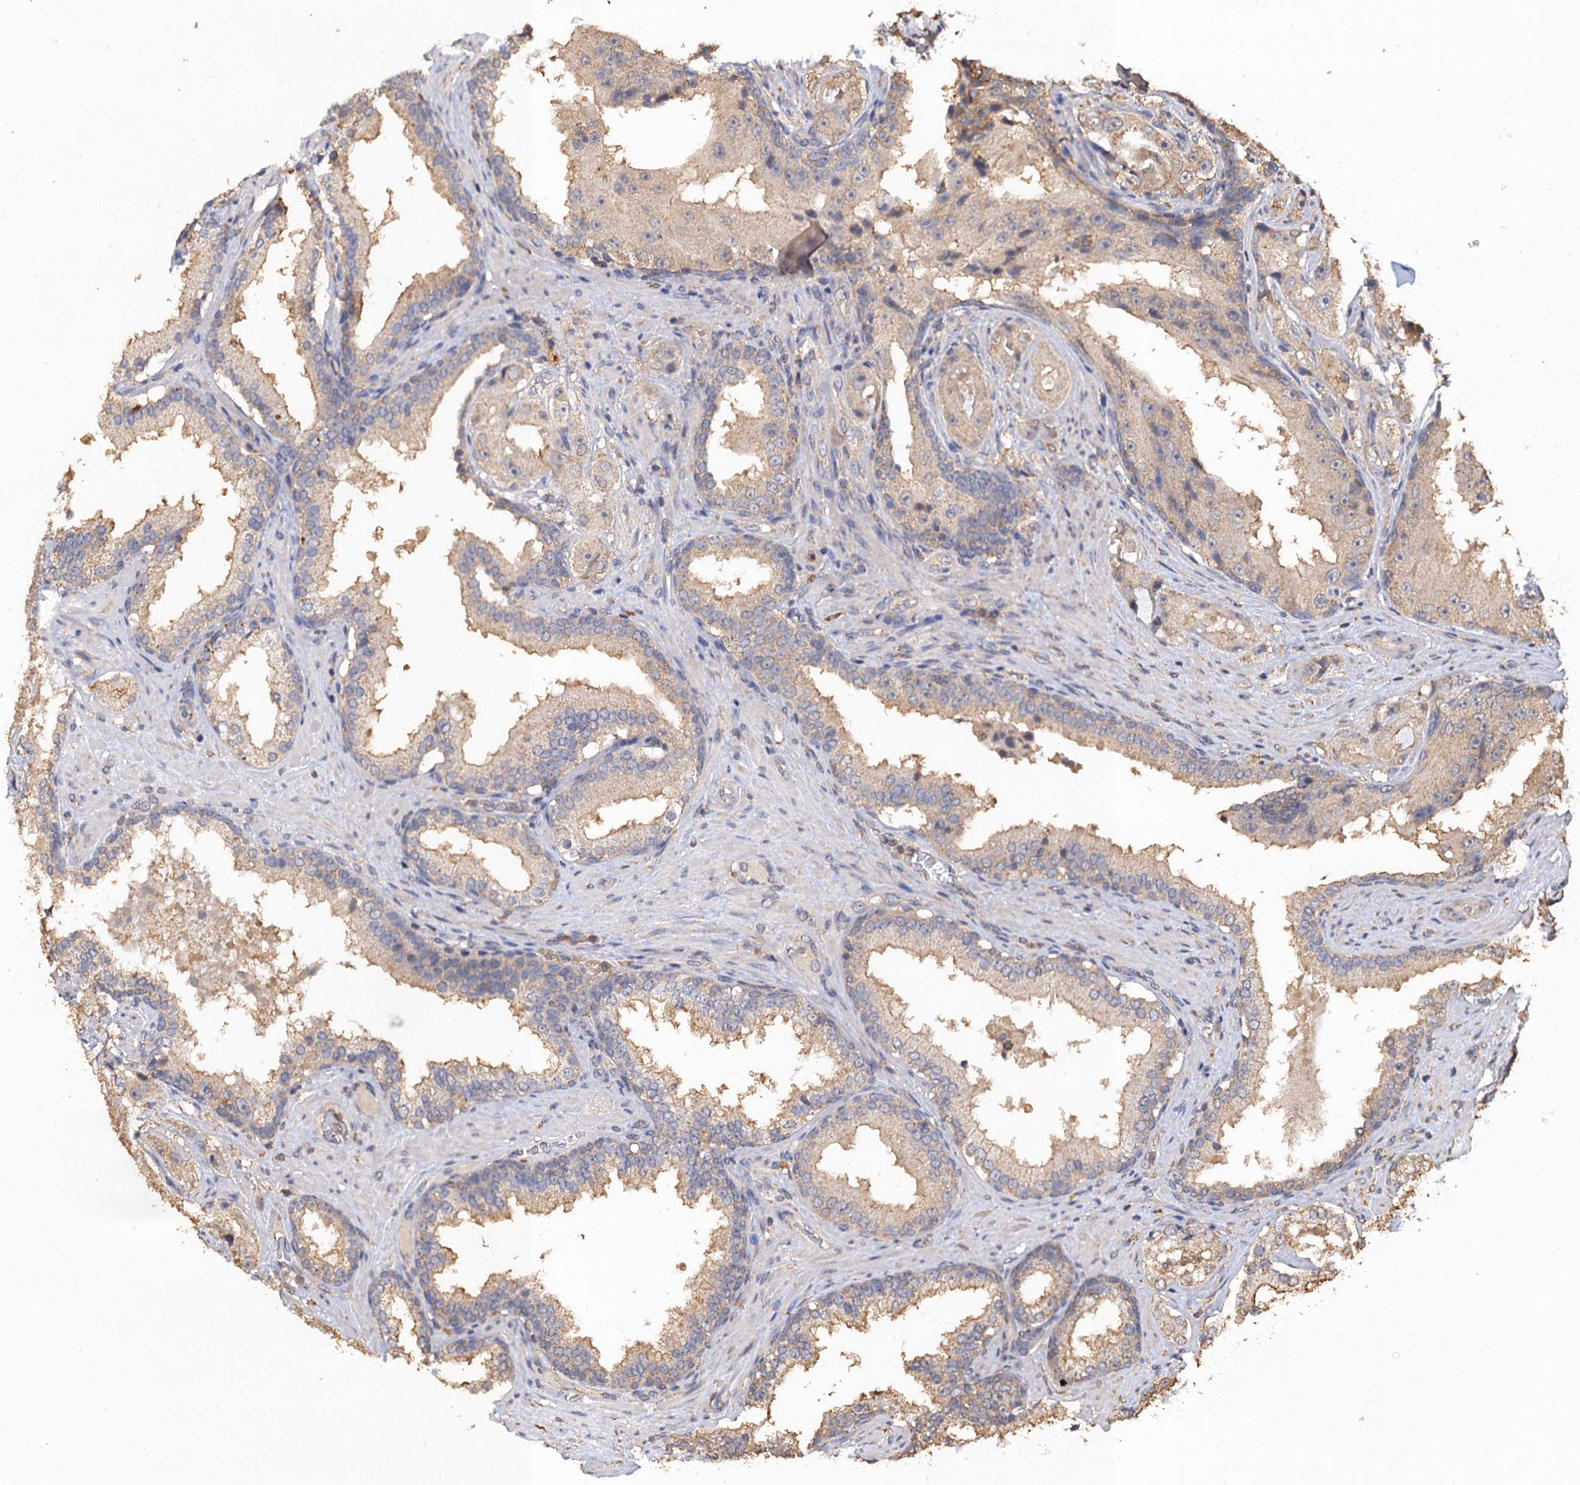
{"staining": {"intensity": "weak", "quantity": "25%-75%", "location": "cytoplasmic/membranous"}, "tissue": "prostate cancer", "cell_type": "Tumor cells", "image_type": "cancer", "snomed": [{"axis": "morphology", "description": "Adenocarcinoma, High grade"}, {"axis": "topography", "description": "Prostate"}], "caption": "The image exhibits immunohistochemical staining of prostate adenocarcinoma (high-grade). There is weak cytoplasmic/membranous expression is appreciated in approximately 25%-75% of tumor cells.", "gene": "SCUBE3", "patient": {"sex": "male", "age": 73}}